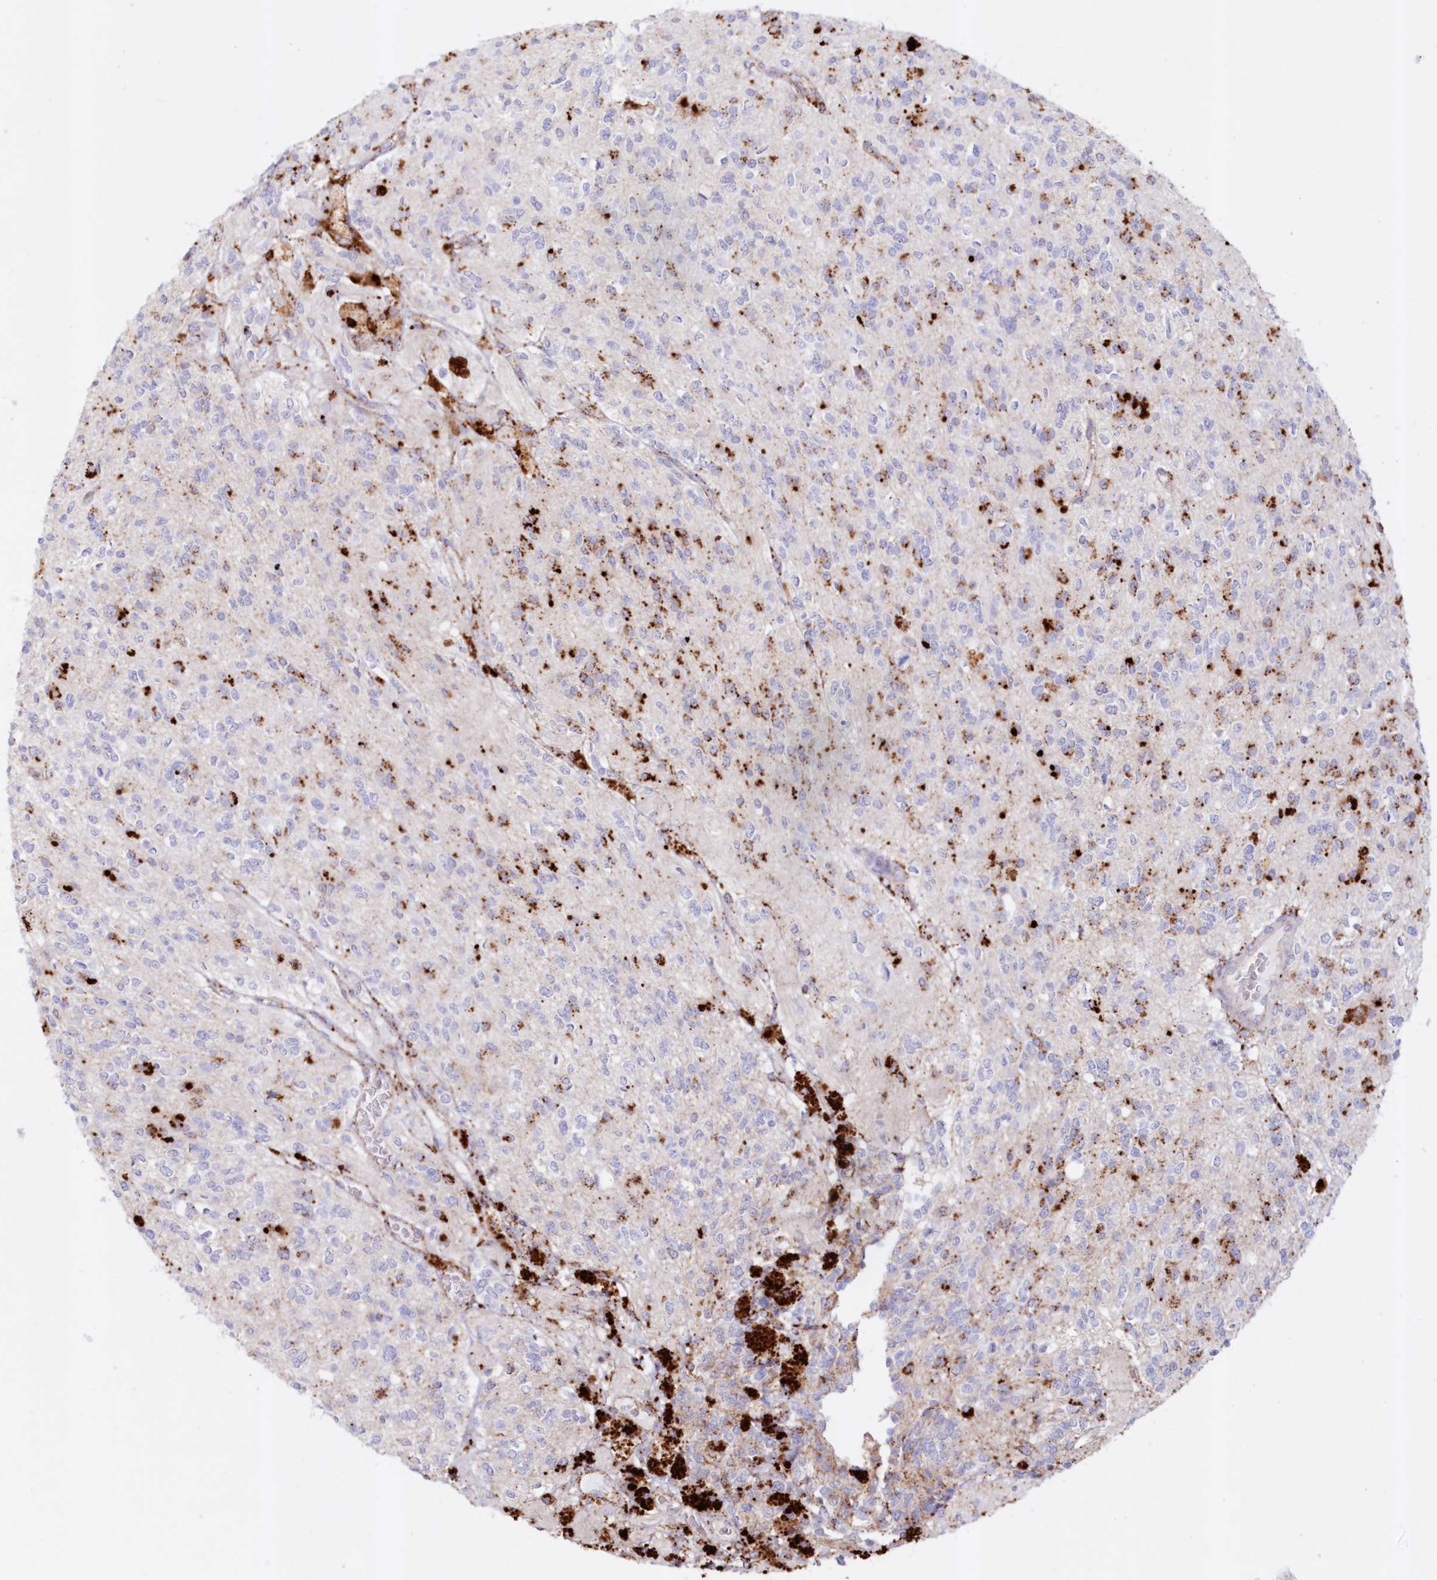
{"staining": {"intensity": "moderate", "quantity": "<25%", "location": "cytoplasmic/membranous"}, "tissue": "glioma", "cell_type": "Tumor cells", "image_type": "cancer", "snomed": [{"axis": "morphology", "description": "Glioma, malignant, High grade"}, {"axis": "topography", "description": "Brain"}], "caption": "Immunohistochemical staining of human malignant glioma (high-grade) displays low levels of moderate cytoplasmic/membranous expression in about <25% of tumor cells. The protein of interest is stained brown, and the nuclei are stained in blue (DAB IHC with brightfield microscopy, high magnification).", "gene": "TPP1", "patient": {"sex": "male", "age": 34}}